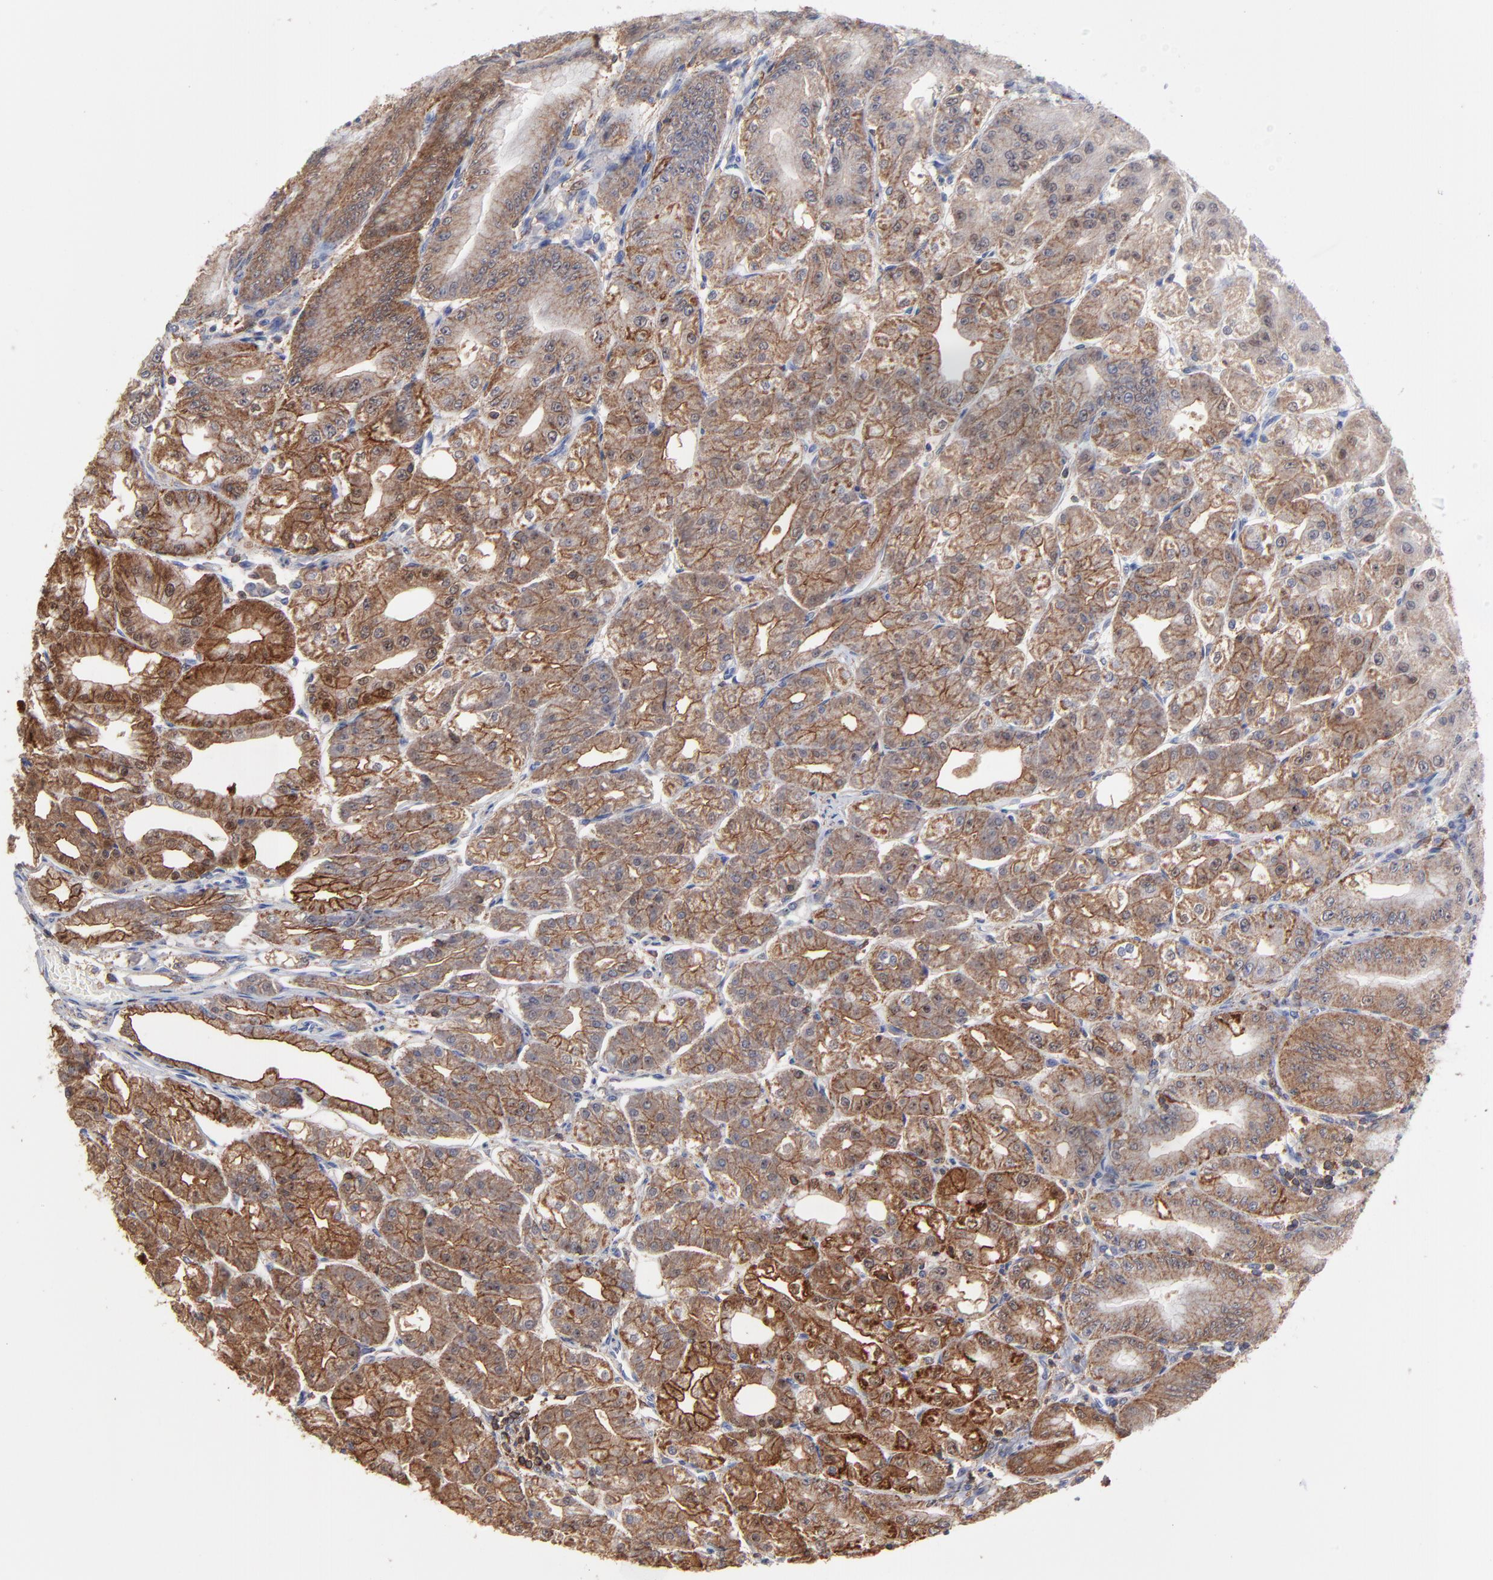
{"staining": {"intensity": "strong", "quantity": ">75%", "location": "cytoplasmic/membranous"}, "tissue": "stomach", "cell_type": "Glandular cells", "image_type": "normal", "snomed": [{"axis": "morphology", "description": "Normal tissue, NOS"}, {"axis": "topography", "description": "Stomach, lower"}], "caption": "Brown immunohistochemical staining in benign human stomach shows strong cytoplasmic/membranous positivity in about >75% of glandular cells. (Brightfield microscopy of DAB IHC at high magnification).", "gene": "ASL", "patient": {"sex": "male", "age": 71}}